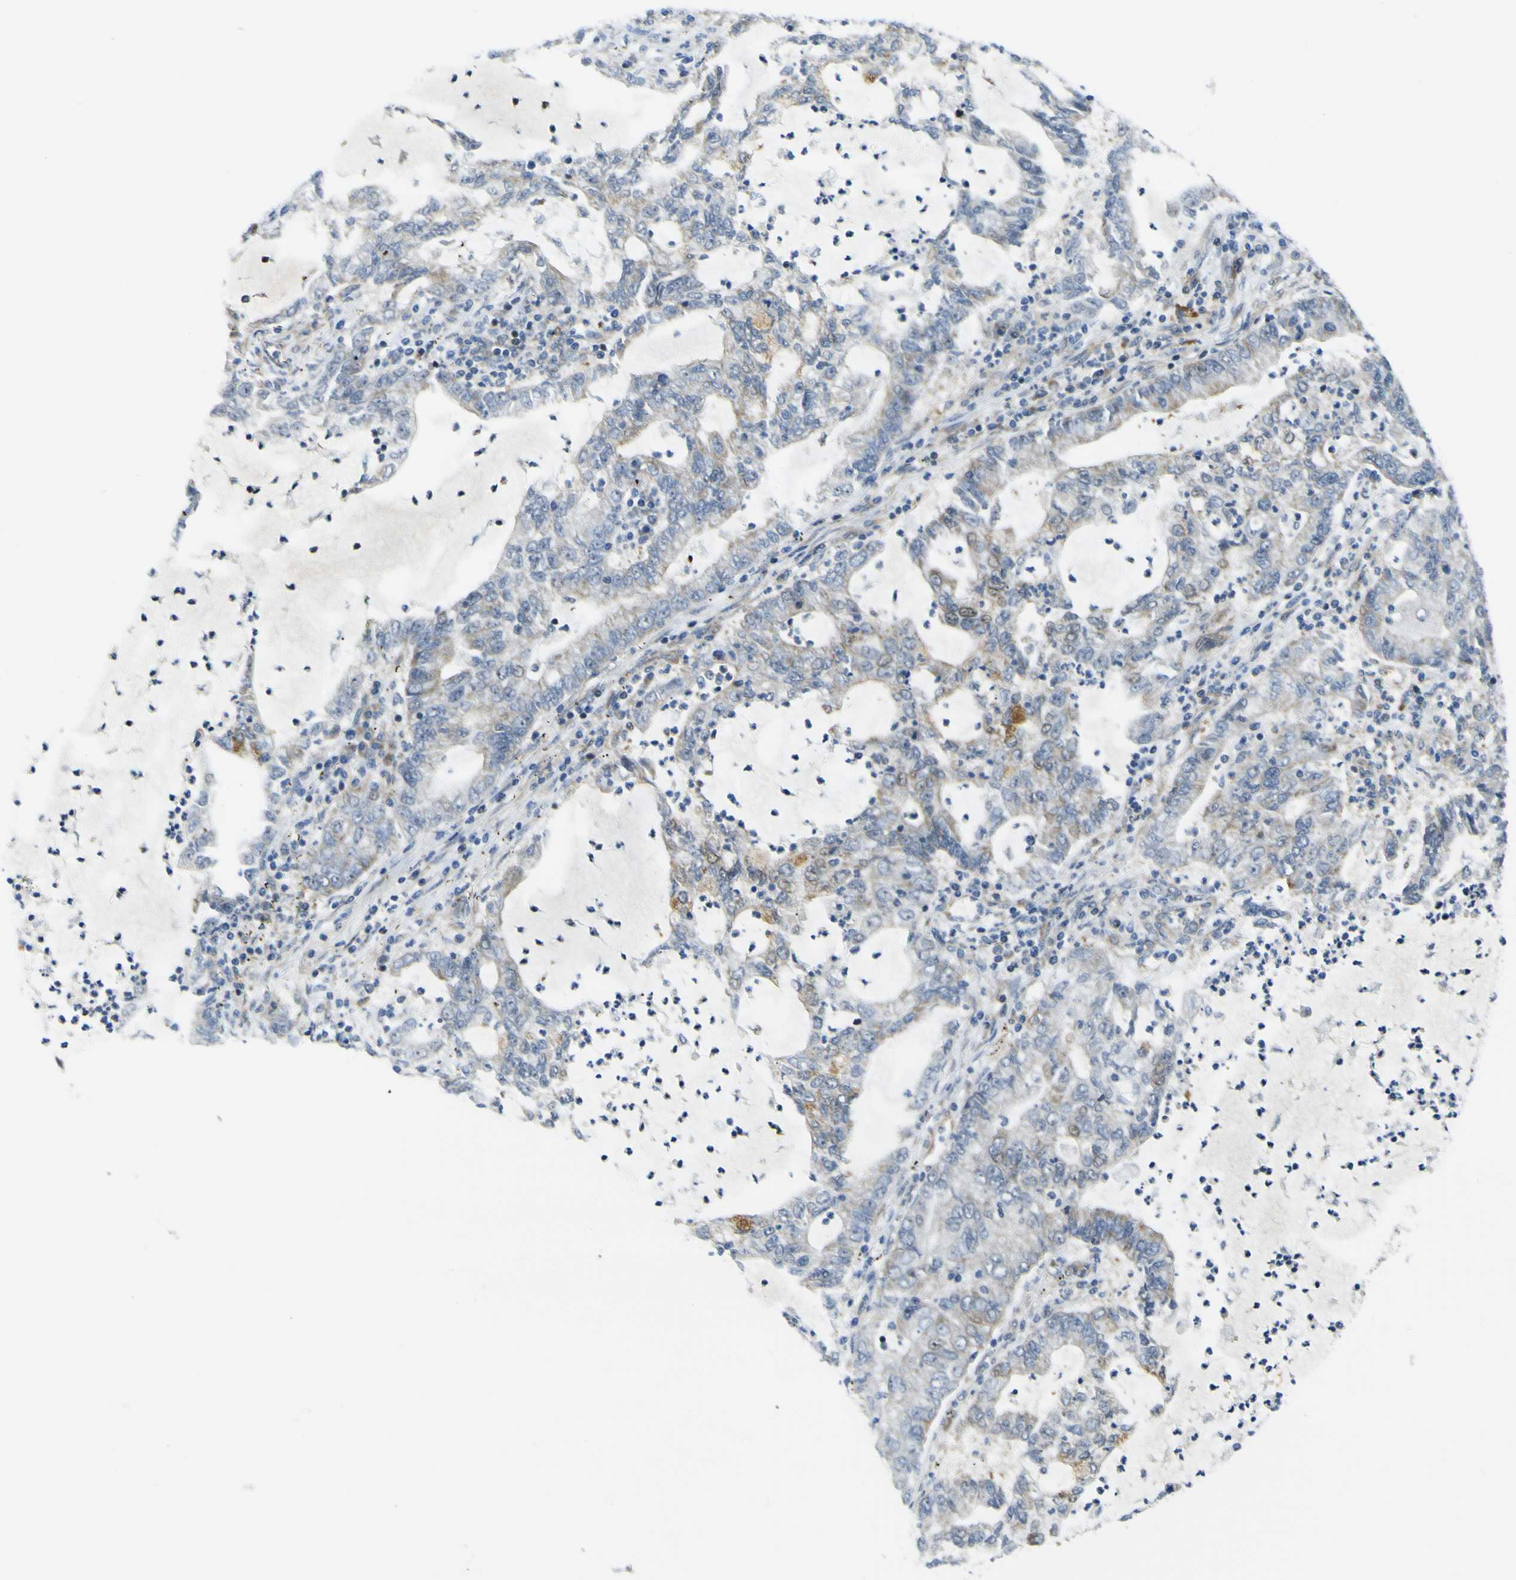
{"staining": {"intensity": "moderate", "quantity": "25%-75%", "location": "cytoplasmic/membranous"}, "tissue": "lung cancer", "cell_type": "Tumor cells", "image_type": "cancer", "snomed": [{"axis": "morphology", "description": "Adenocarcinoma, NOS"}, {"axis": "topography", "description": "Lung"}], "caption": "Approximately 25%-75% of tumor cells in adenocarcinoma (lung) display moderate cytoplasmic/membranous protein staining as visualized by brown immunohistochemical staining.", "gene": "KDM7A", "patient": {"sex": "female", "age": 51}}